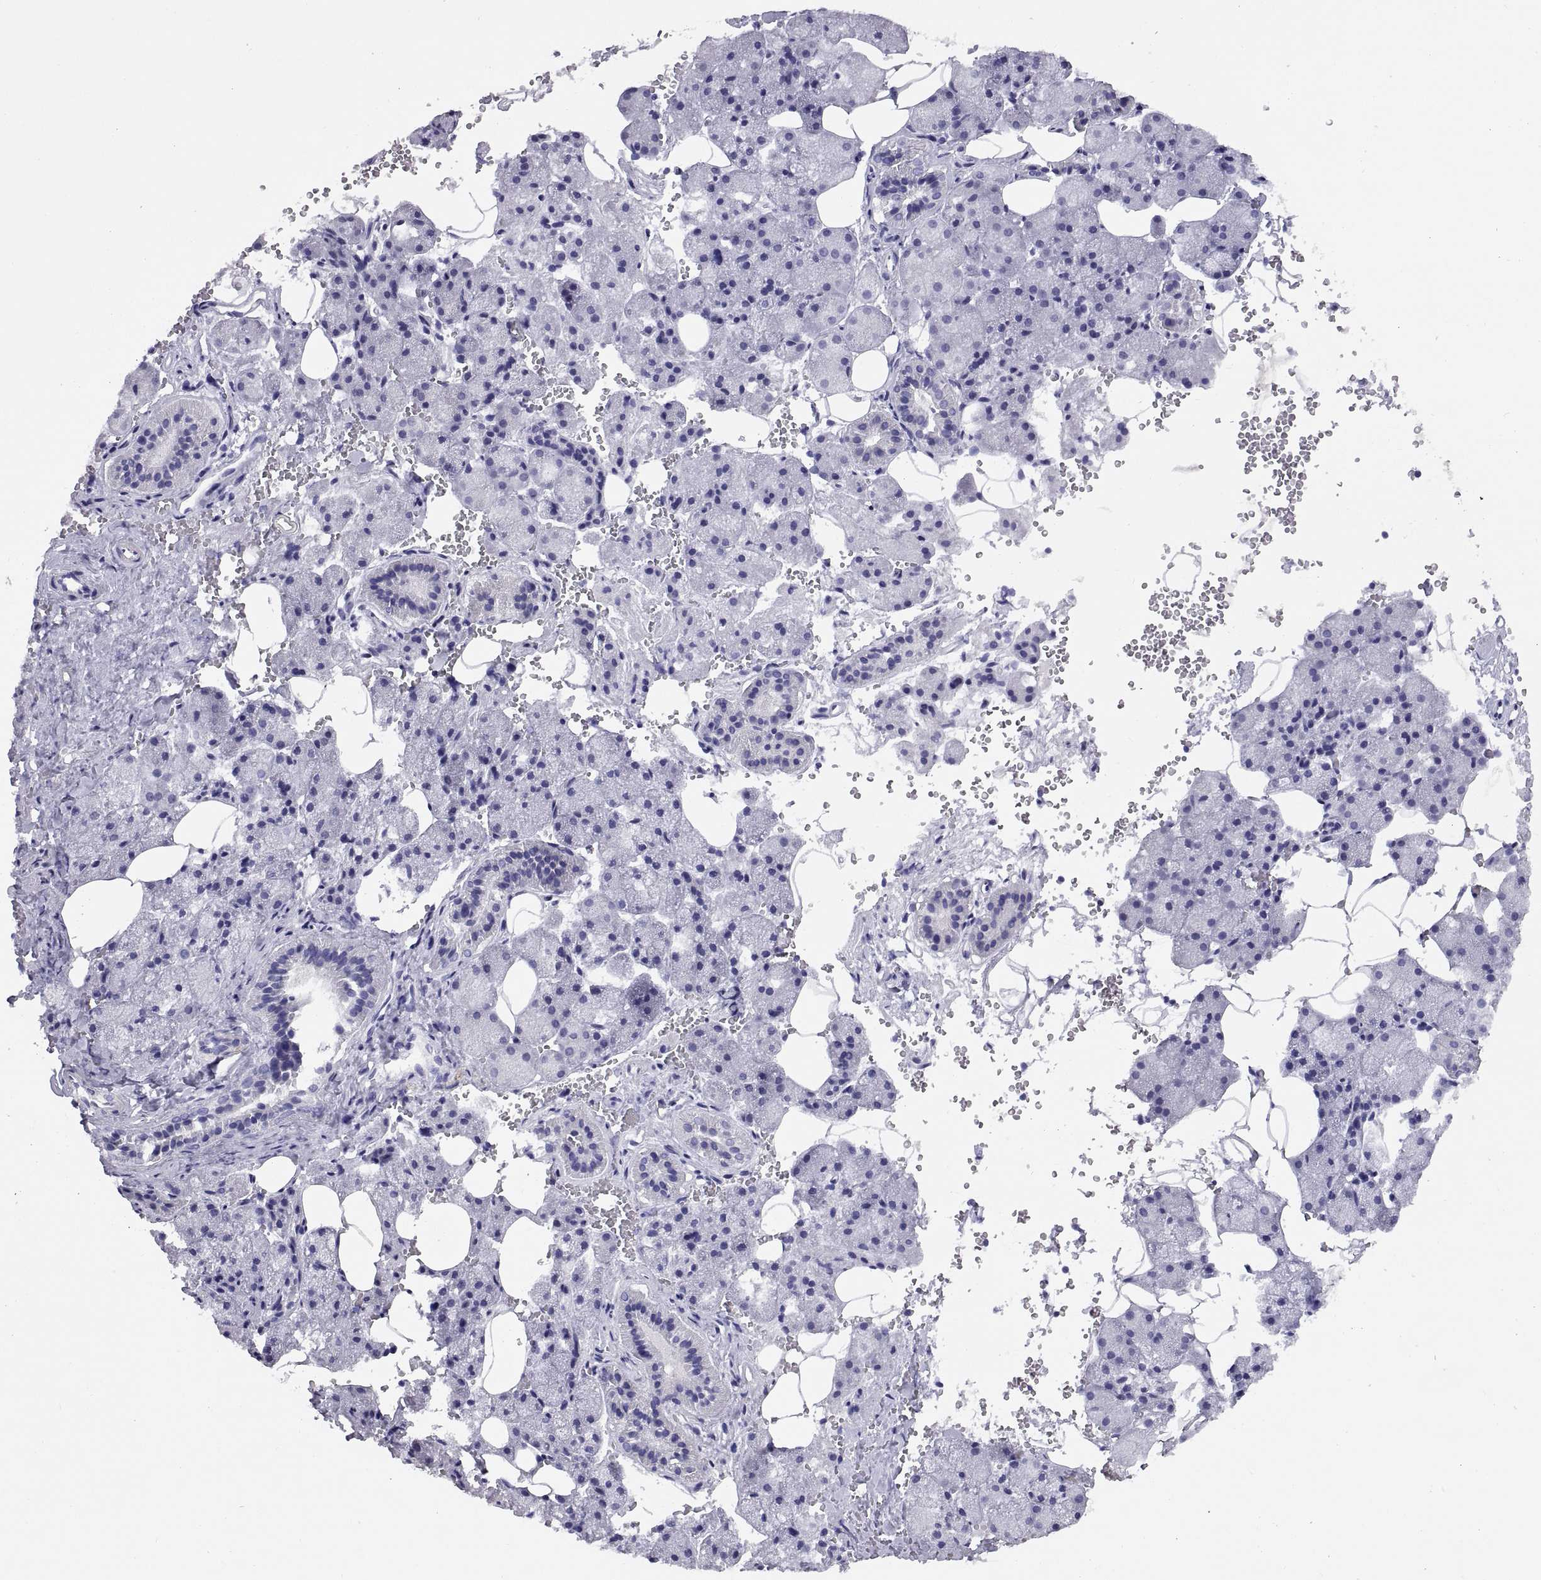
{"staining": {"intensity": "negative", "quantity": "none", "location": "none"}, "tissue": "salivary gland", "cell_type": "Glandular cells", "image_type": "normal", "snomed": [{"axis": "morphology", "description": "Normal tissue, NOS"}, {"axis": "topography", "description": "Salivary gland"}], "caption": "Protein analysis of normal salivary gland demonstrates no significant expression in glandular cells.", "gene": "RGS20", "patient": {"sex": "male", "age": 38}}